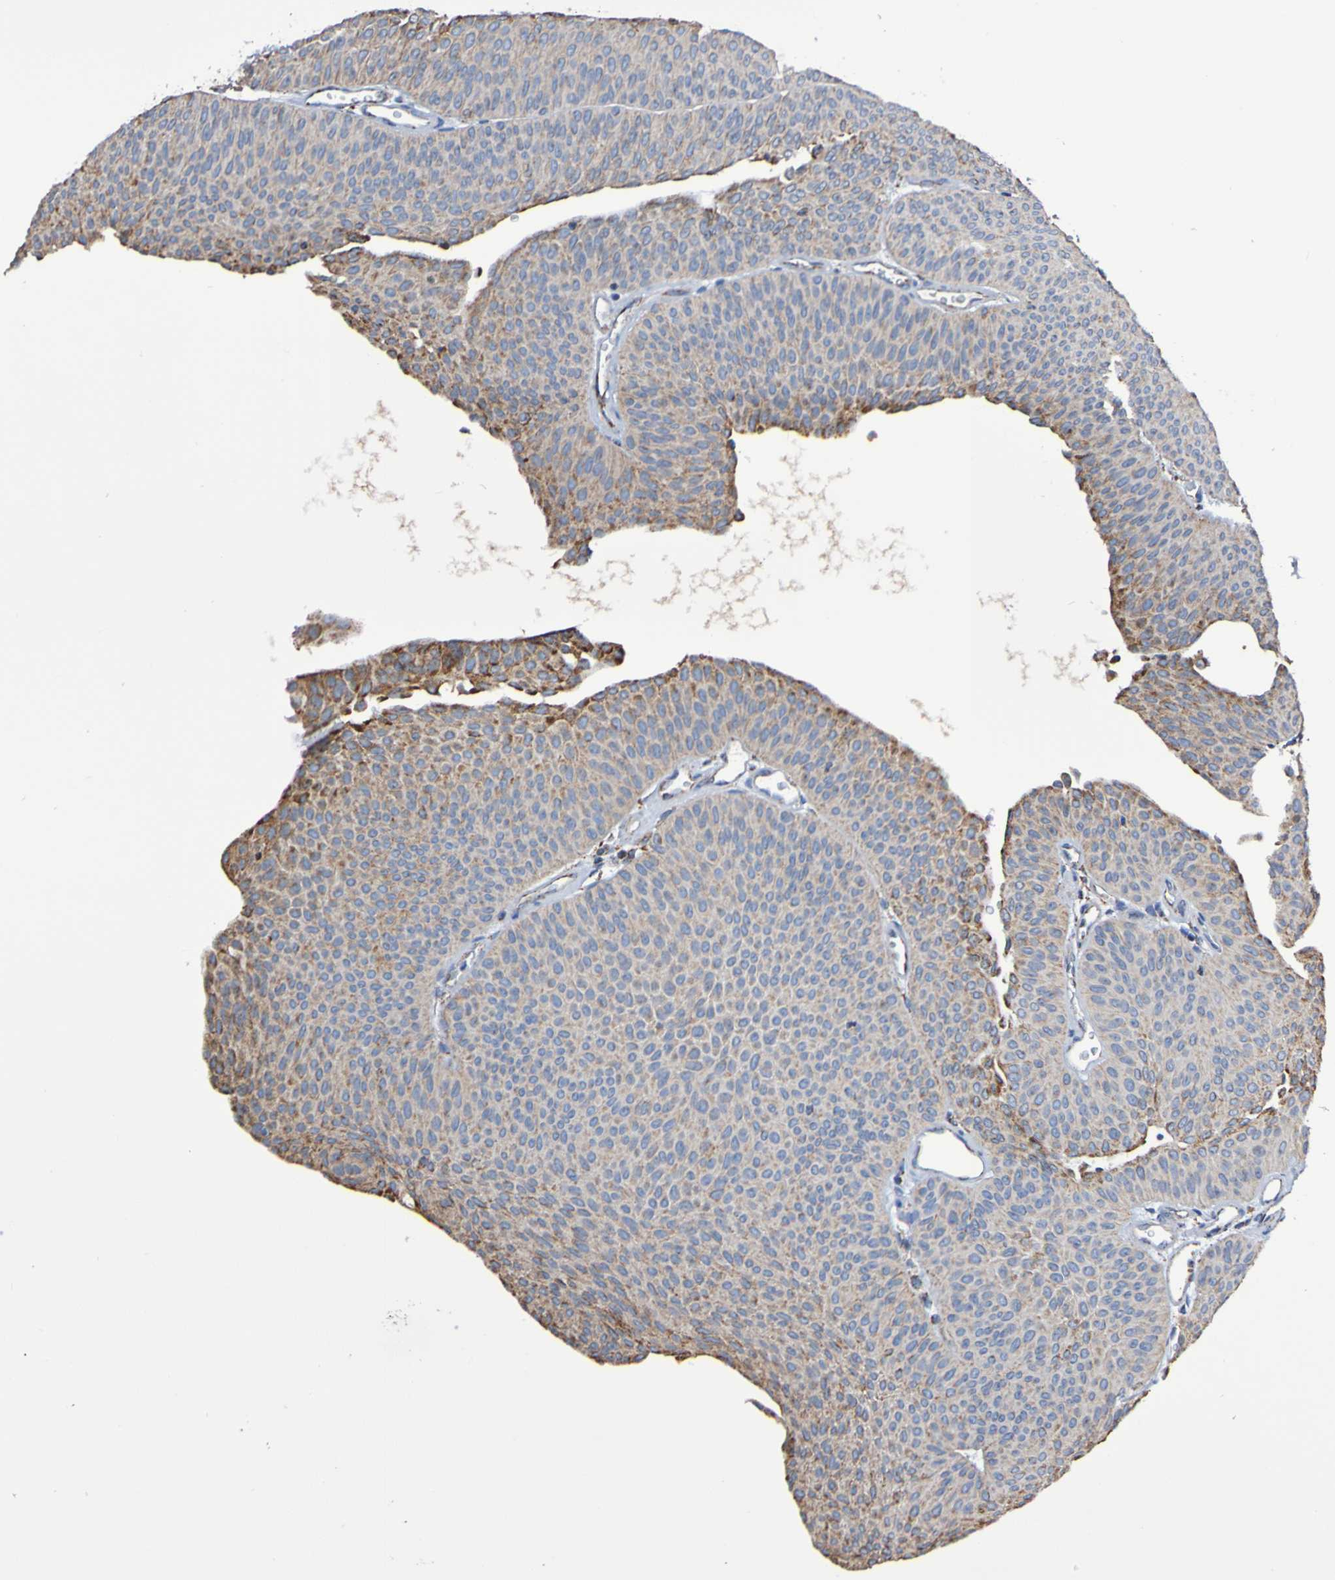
{"staining": {"intensity": "strong", "quantity": "<25%", "location": "cytoplasmic/membranous"}, "tissue": "urothelial cancer", "cell_type": "Tumor cells", "image_type": "cancer", "snomed": [{"axis": "morphology", "description": "Urothelial carcinoma, Low grade"}, {"axis": "topography", "description": "Urinary bladder"}], "caption": "High-magnification brightfield microscopy of urothelial carcinoma (low-grade) stained with DAB (3,3'-diaminobenzidine) (brown) and counterstained with hematoxylin (blue). tumor cells exhibit strong cytoplasmic/membranous expression is identified in about<25% of cells.", "gene": "IL18R1", "patient": {"sex": "female", "age": 60}}